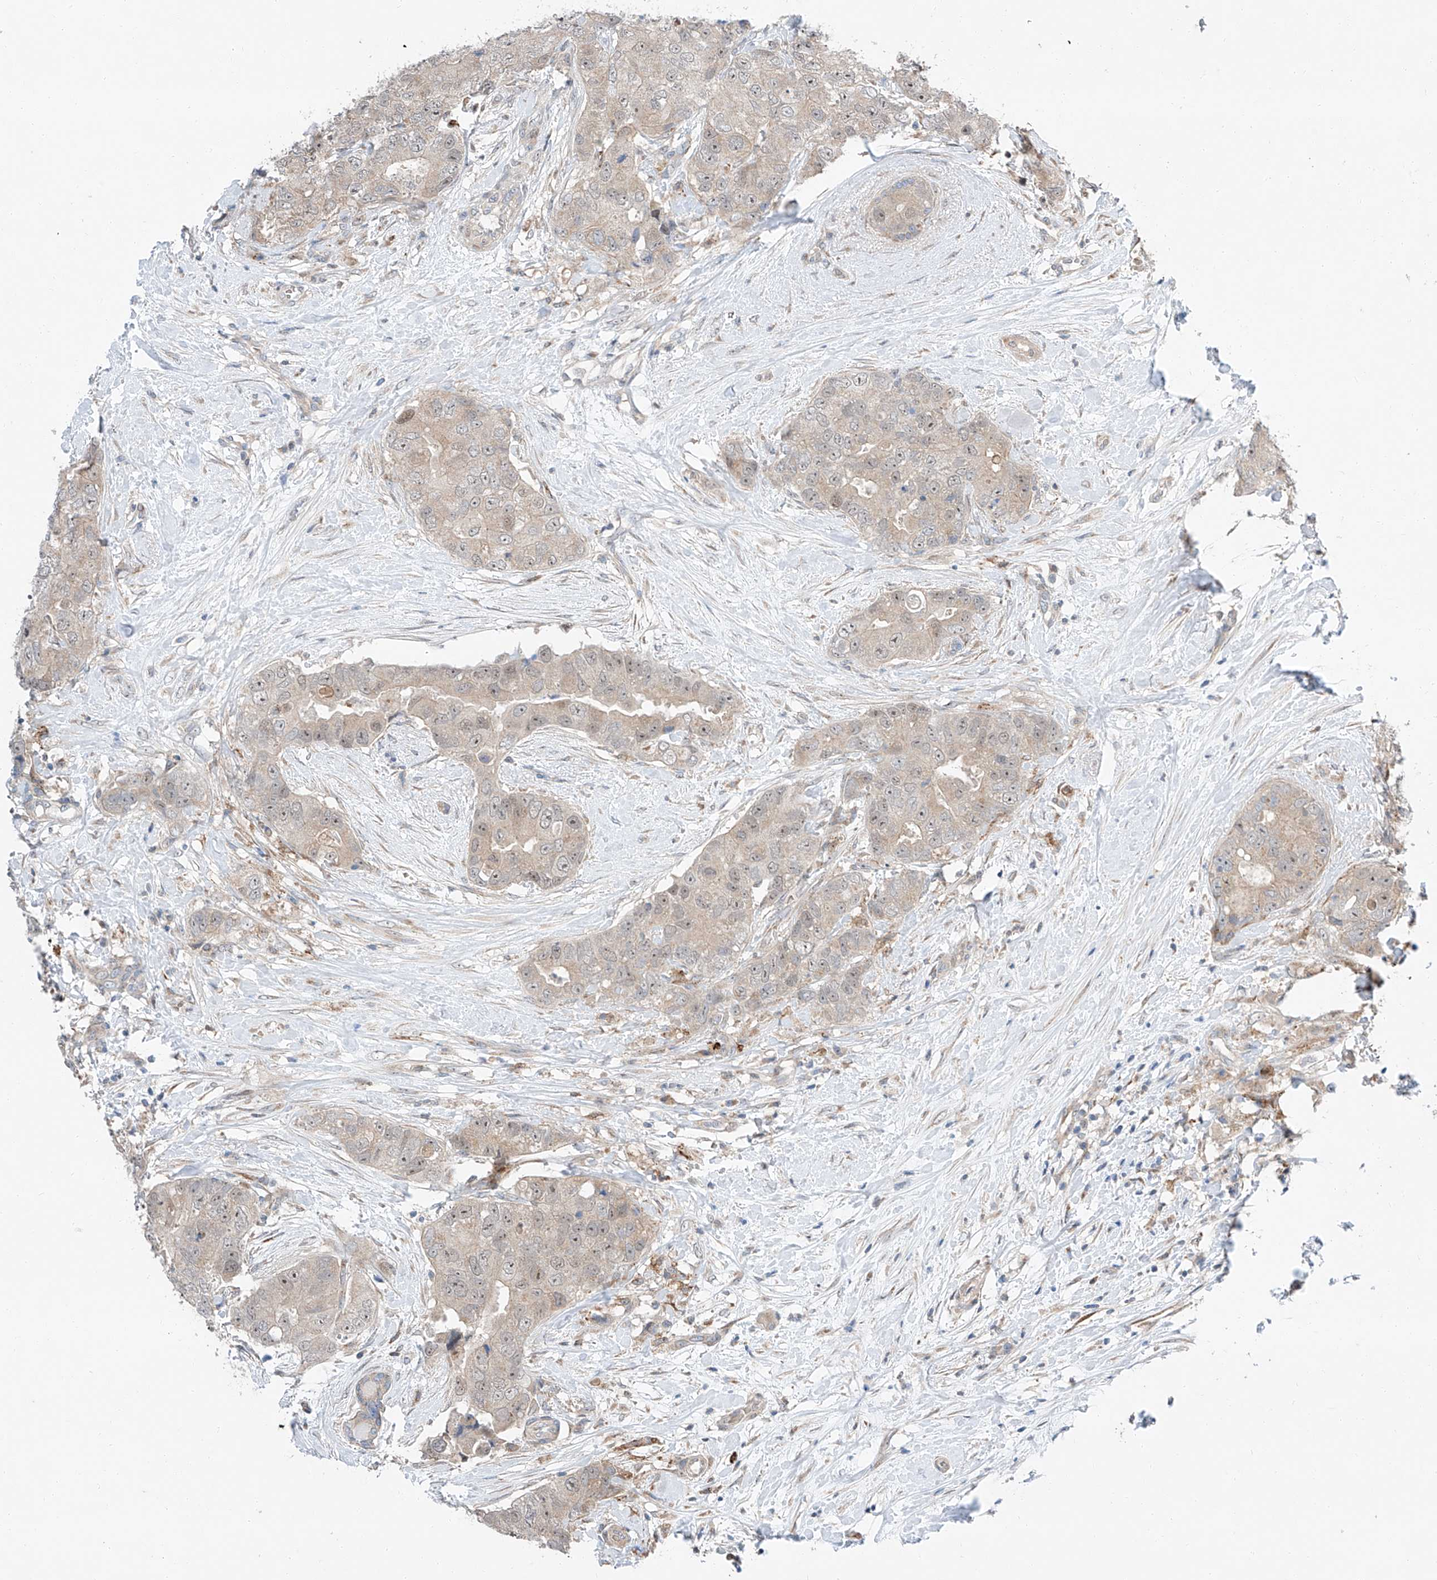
{"staining": {"intensity": "weak", "quantity": "25%-75%", "location": "nuclear"}, "tissue": "breast cancer", "cell_type": "Tumor cells", "image_type": "cancer", "snomed": [{"axis": "morphology", "description": "Duct carcinoma"}, {"axis": "topography", "description": "Breast"}], "caption": "High-magnification brightfield microscopy of breast cancer (infiltrating ductal carcinoma) stained with DAB (brown) and counterstained with hematoxylin (blue). tumor cells exhibit weak nuclear positivity is appreciated in about25%-75% of cells. Using DAB (3,3'-diaminobenzidine) (brown) and hematoxylin (blue) stains, captured at high magnification using brightfield microscopy.", "gene": "CLDND1", "patient": {"sex": "female", "age": 62}}